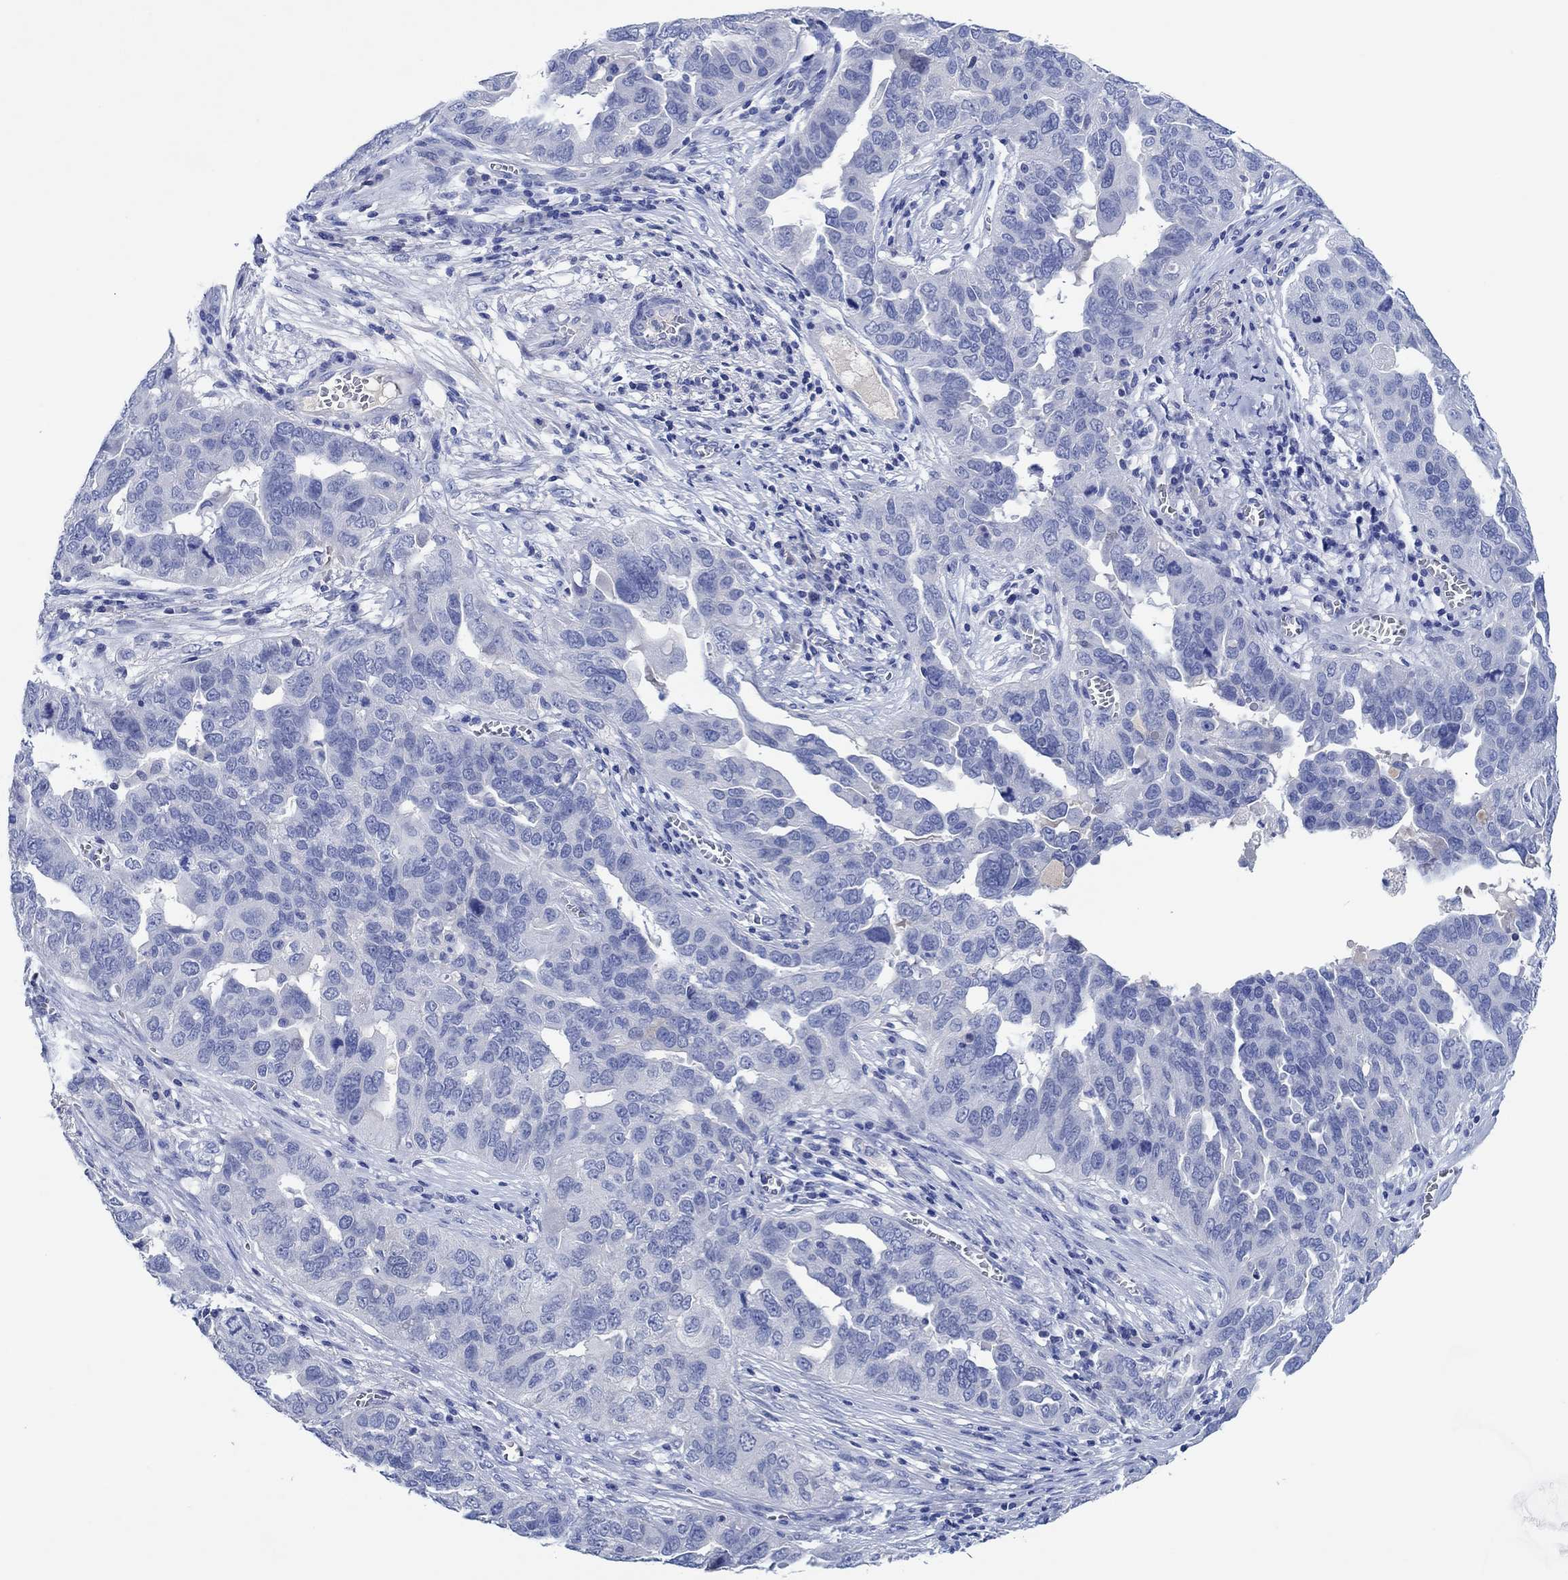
{"staining": {"intensity": "negative", "quantity": "none", "location": "none"}, "tissue": "ovarian cancer", "cell_type": "Tumor cells", "image_type": "cancer", "snomed": [{"axis": "morphology", "description": "Carcinoma, endometroid"}, {"axis": "topography", "description": "Soft tissue"}, {"axis": "topography", "description": "Ovary"}], "caption": "A high-resolution photomicrograph shows immunohistochemistry (IHC) staining of ovarian cancer (endometroid carcinoma), which exhibits no significant positivity in tumor cells.", "gene": "CPNE6", "patient": {"sex": "female", "age": 52}}